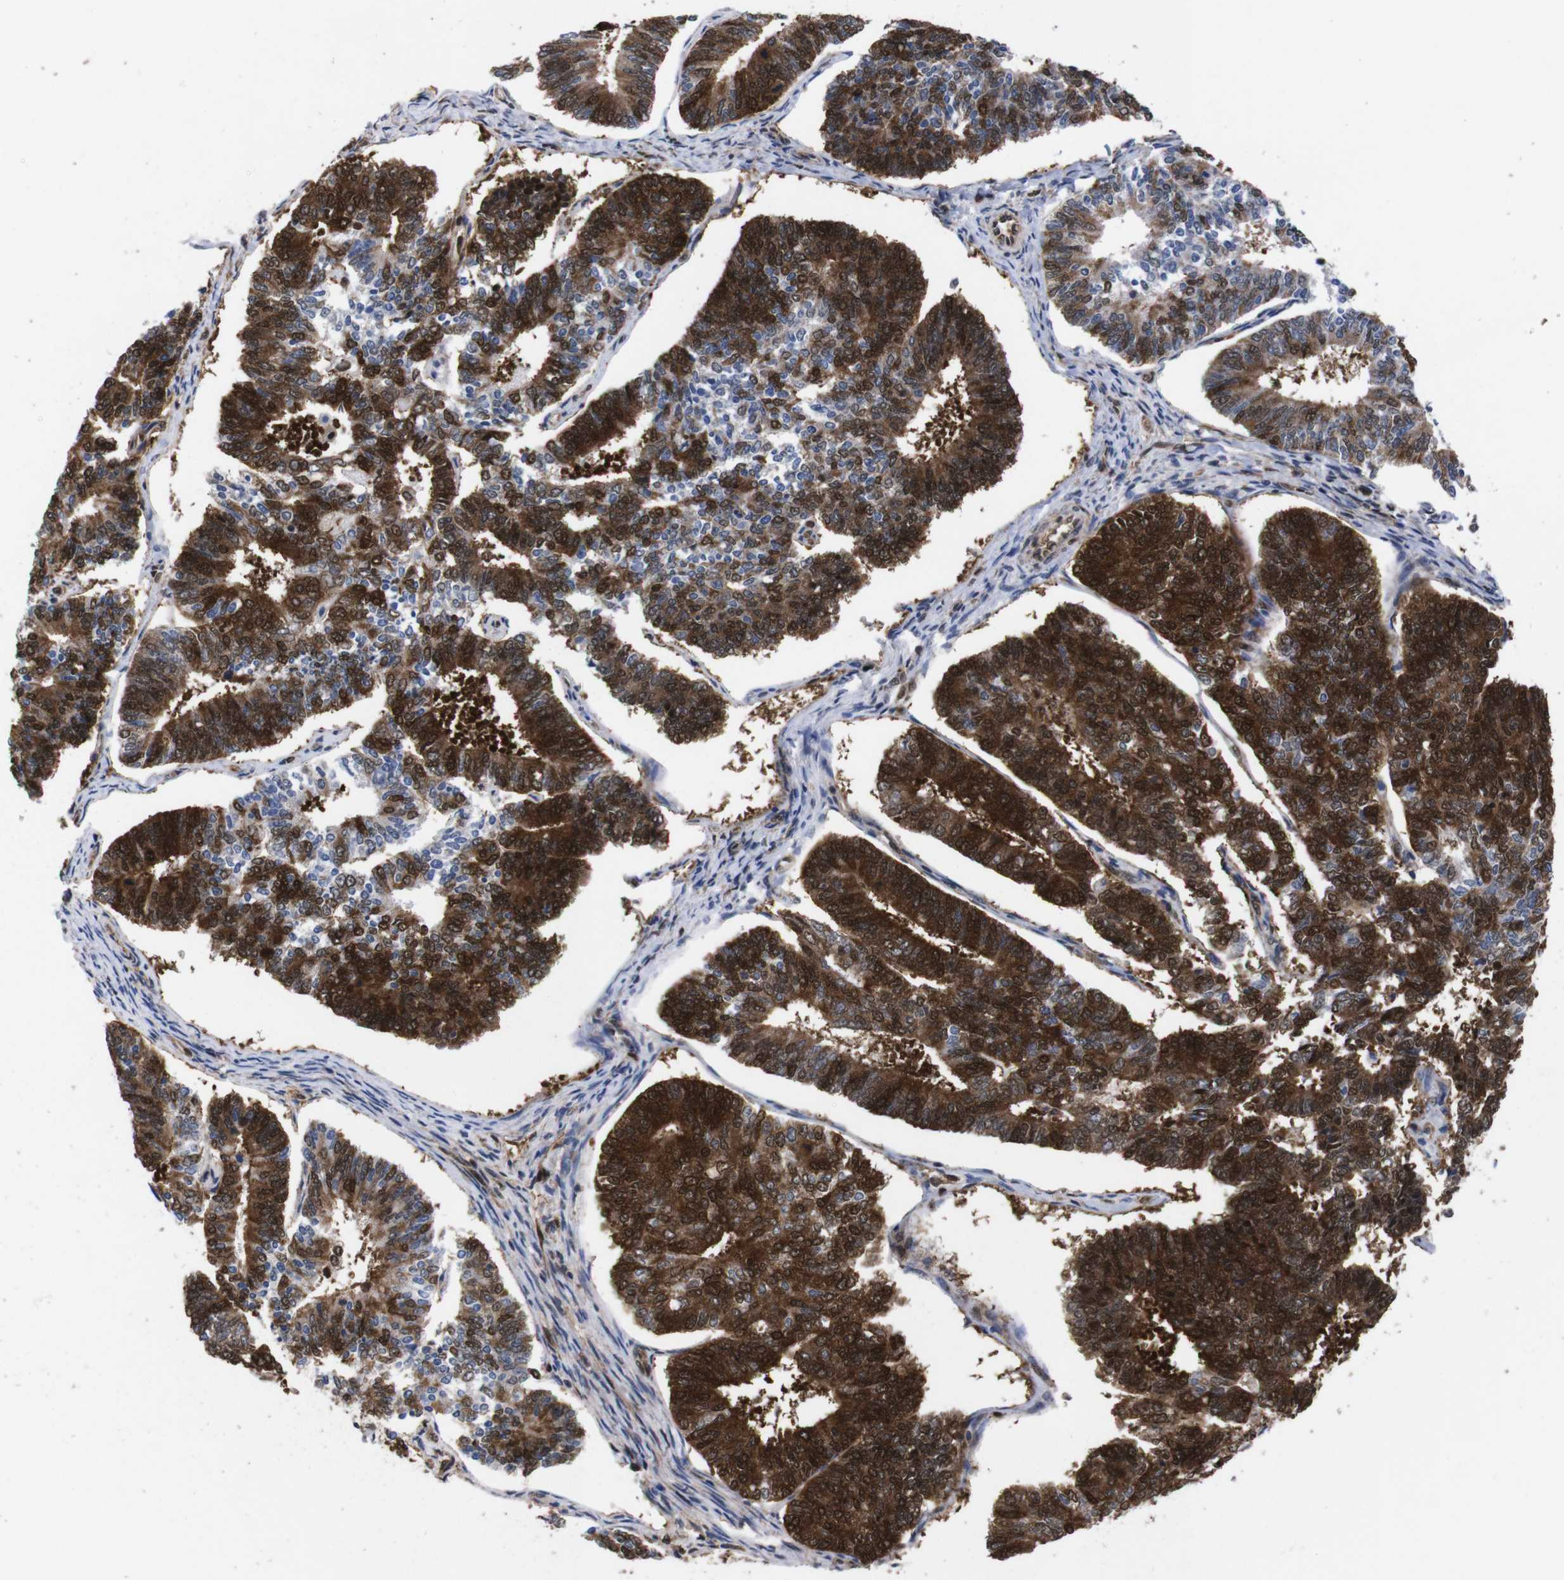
{"staining": {"intensity": "strong", "quantity": ">75%", "location": "cytoplasmic/membranous,nuclear"}, "tissue": "endometrial cancer", "cell_type": "Tumor cells", "image_type": "cancer", "snomed": [{"axis": "morphology", "description": "Adenocarcinoma, NOS"}, {"axis": "topography", "description": "Endometrium"}], "caption": "A histopathology image of human adenocarcinoma (endometrial) stained for a protein reveals strong cytoplasmic/membranous and nuclear brown staining in tumor cells. The staining was performed using DAB (3,3'-diaminobenzidine), with brown indicating positive protein expression. Nuclei are stained blue with hematoxylin.", "gene": "UBQLN2", "patient": {"sex": "female", "age": 70}}